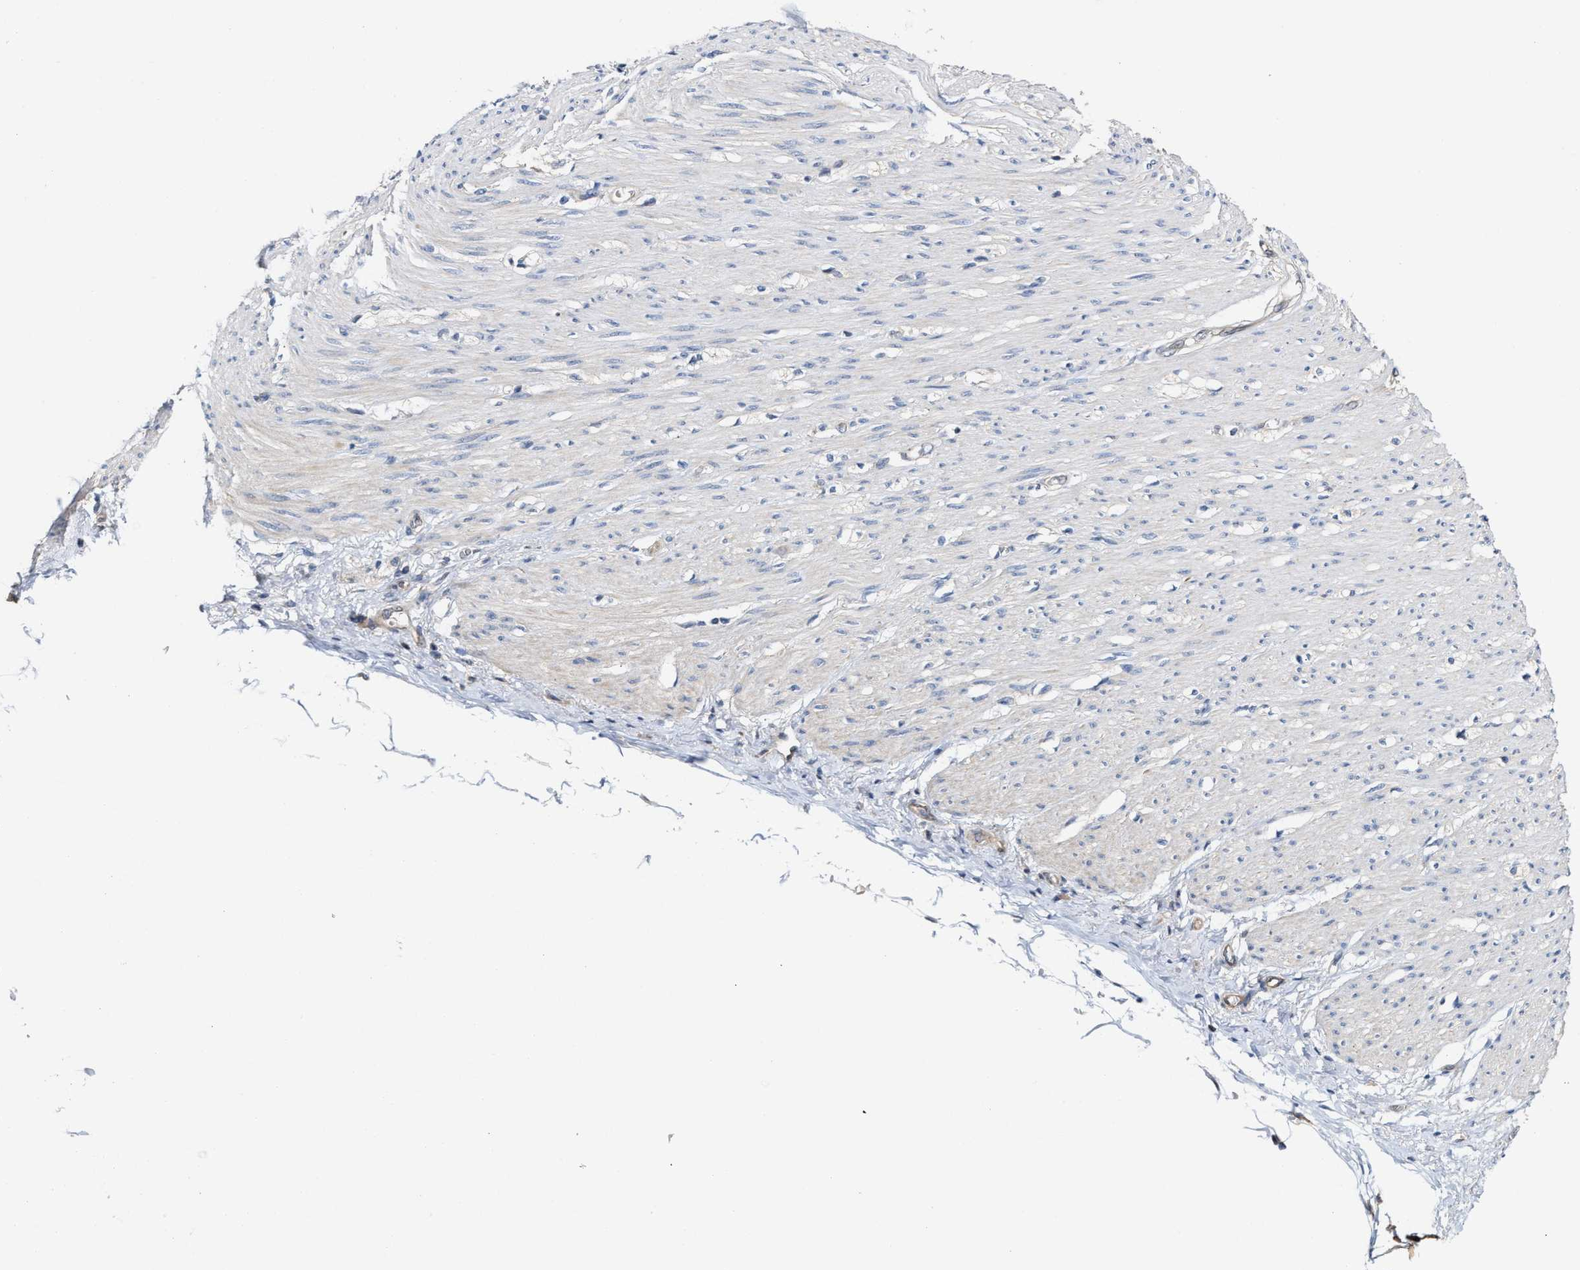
{"staining": {"intensity": "weak", "quantity": ">75%", "location": "cytoplasmic/membranous"}, "tissue": "soft tissue", "cell_type": "Fibroblasts", "image_type": "normal", "snomed": [{"axis": "morphology", "description": "Normal tissue, NOS"}, {"axis": "morphology", "description": "Adenocarcinoma, NOS"}, {"axis": "topography", "description": "Colon"}, {"axis": "topography", "description": "Peripheral nerve tissue"}], "caption": "Protein staining of normal soft tissue shows weak cytoplasmic/membranous expression in about >75% of fibroblasts. Using DAB (brown) and hematoxylin (blue) stains, captured at high magnification using brightfield microscopy.", "gene": "BBLN", "patient": {"sex": "male", "age": 14}}